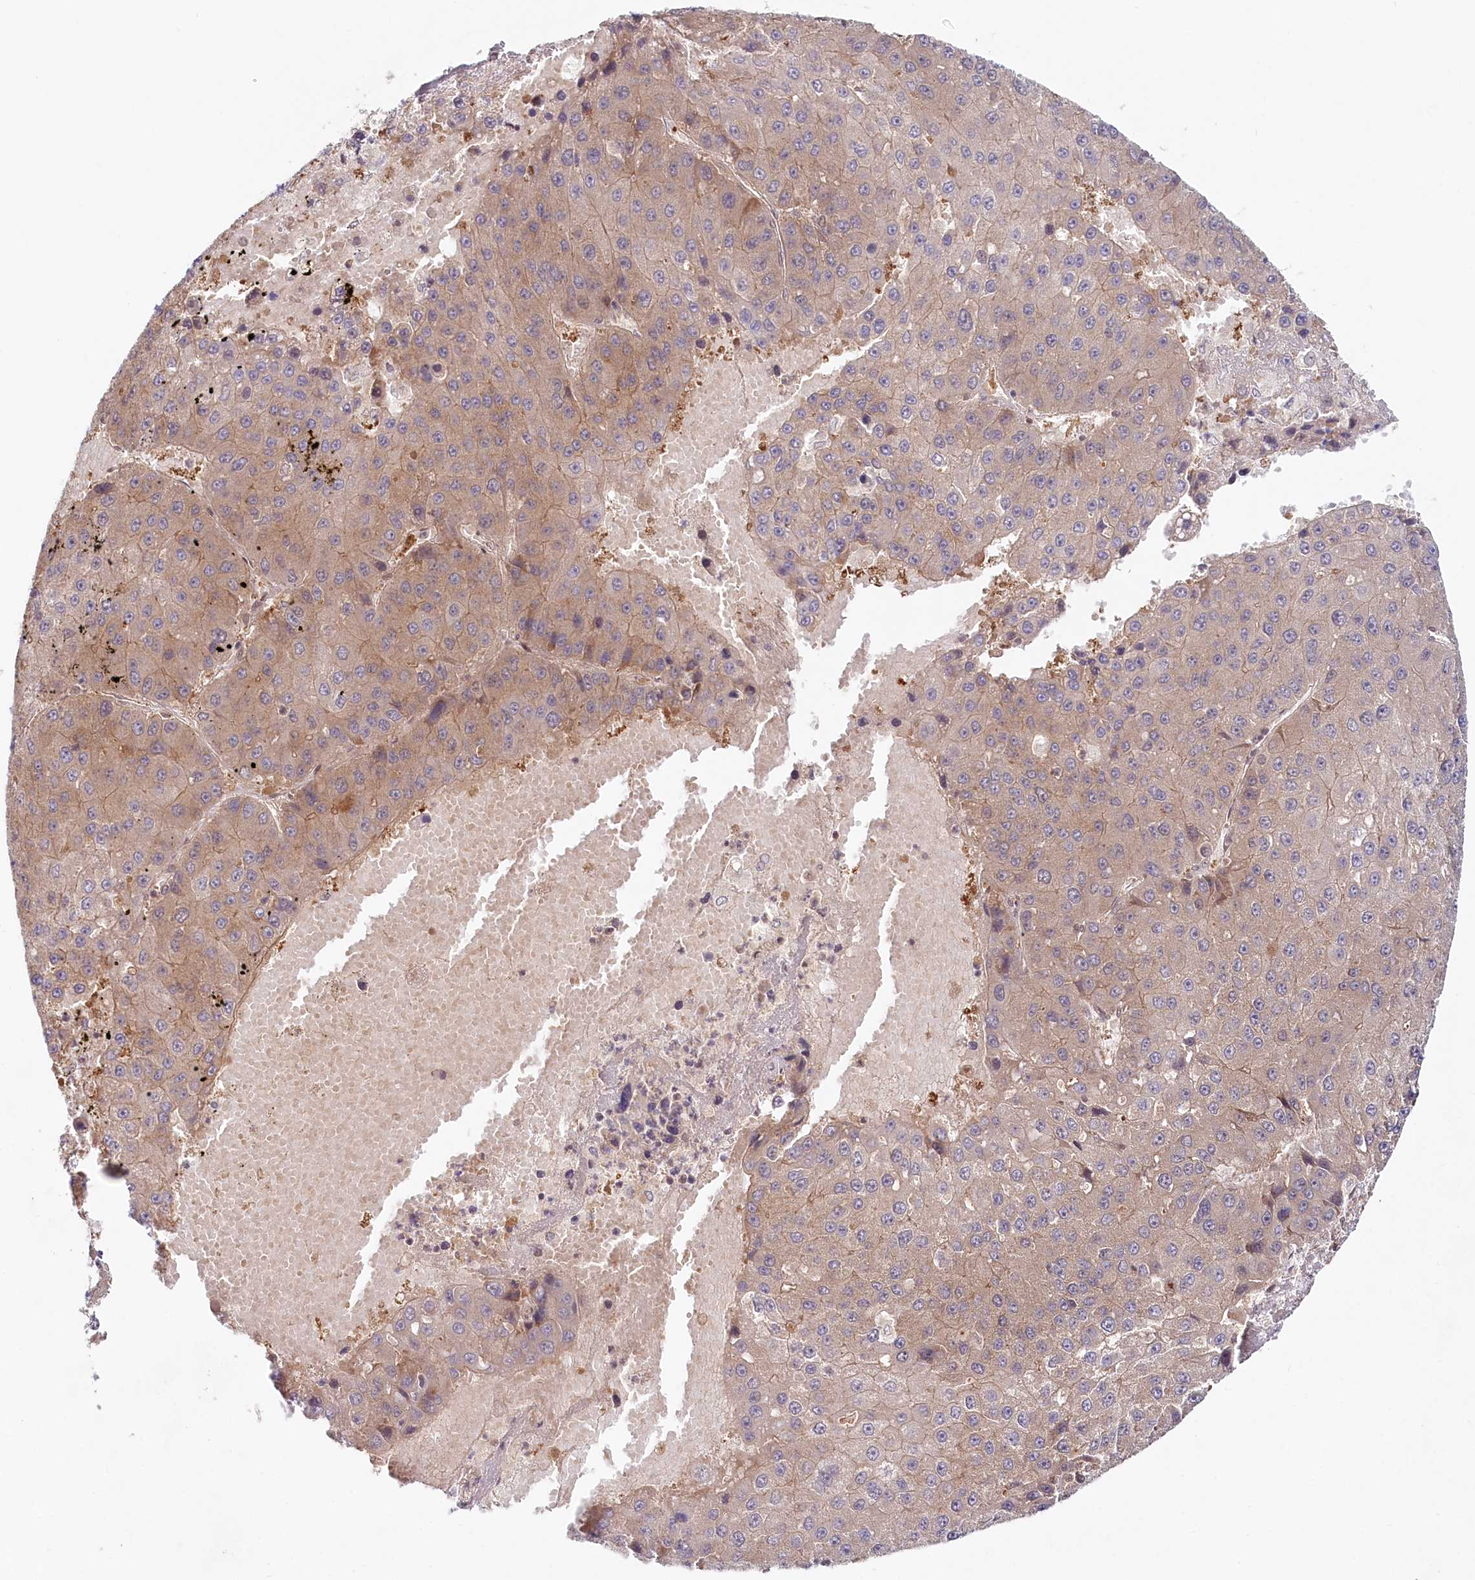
{"staining": {"intensity": "moderate", "quantity": "25%-75%", "location": "cytoplasmic/membranous"}, "tissue": "liver cancer", "cell_type": "Tumor cells", "image_type": "cancer", "snomed": [{"axis": "morphology", "description": "Carcinoma, Hepatocellular, NOS"}, {"axis": "topography", "description": "Liver"}], "caption": "Immunohistochemical staining of human liver cancer (hepatocellular carcinoma) displays medium levels of moderate cytoplasmic/membranous staining in approximately 25%-75% of tumor cells.", "gene": "CCDC65", "patient": {"sex": "female", "age": 73}}